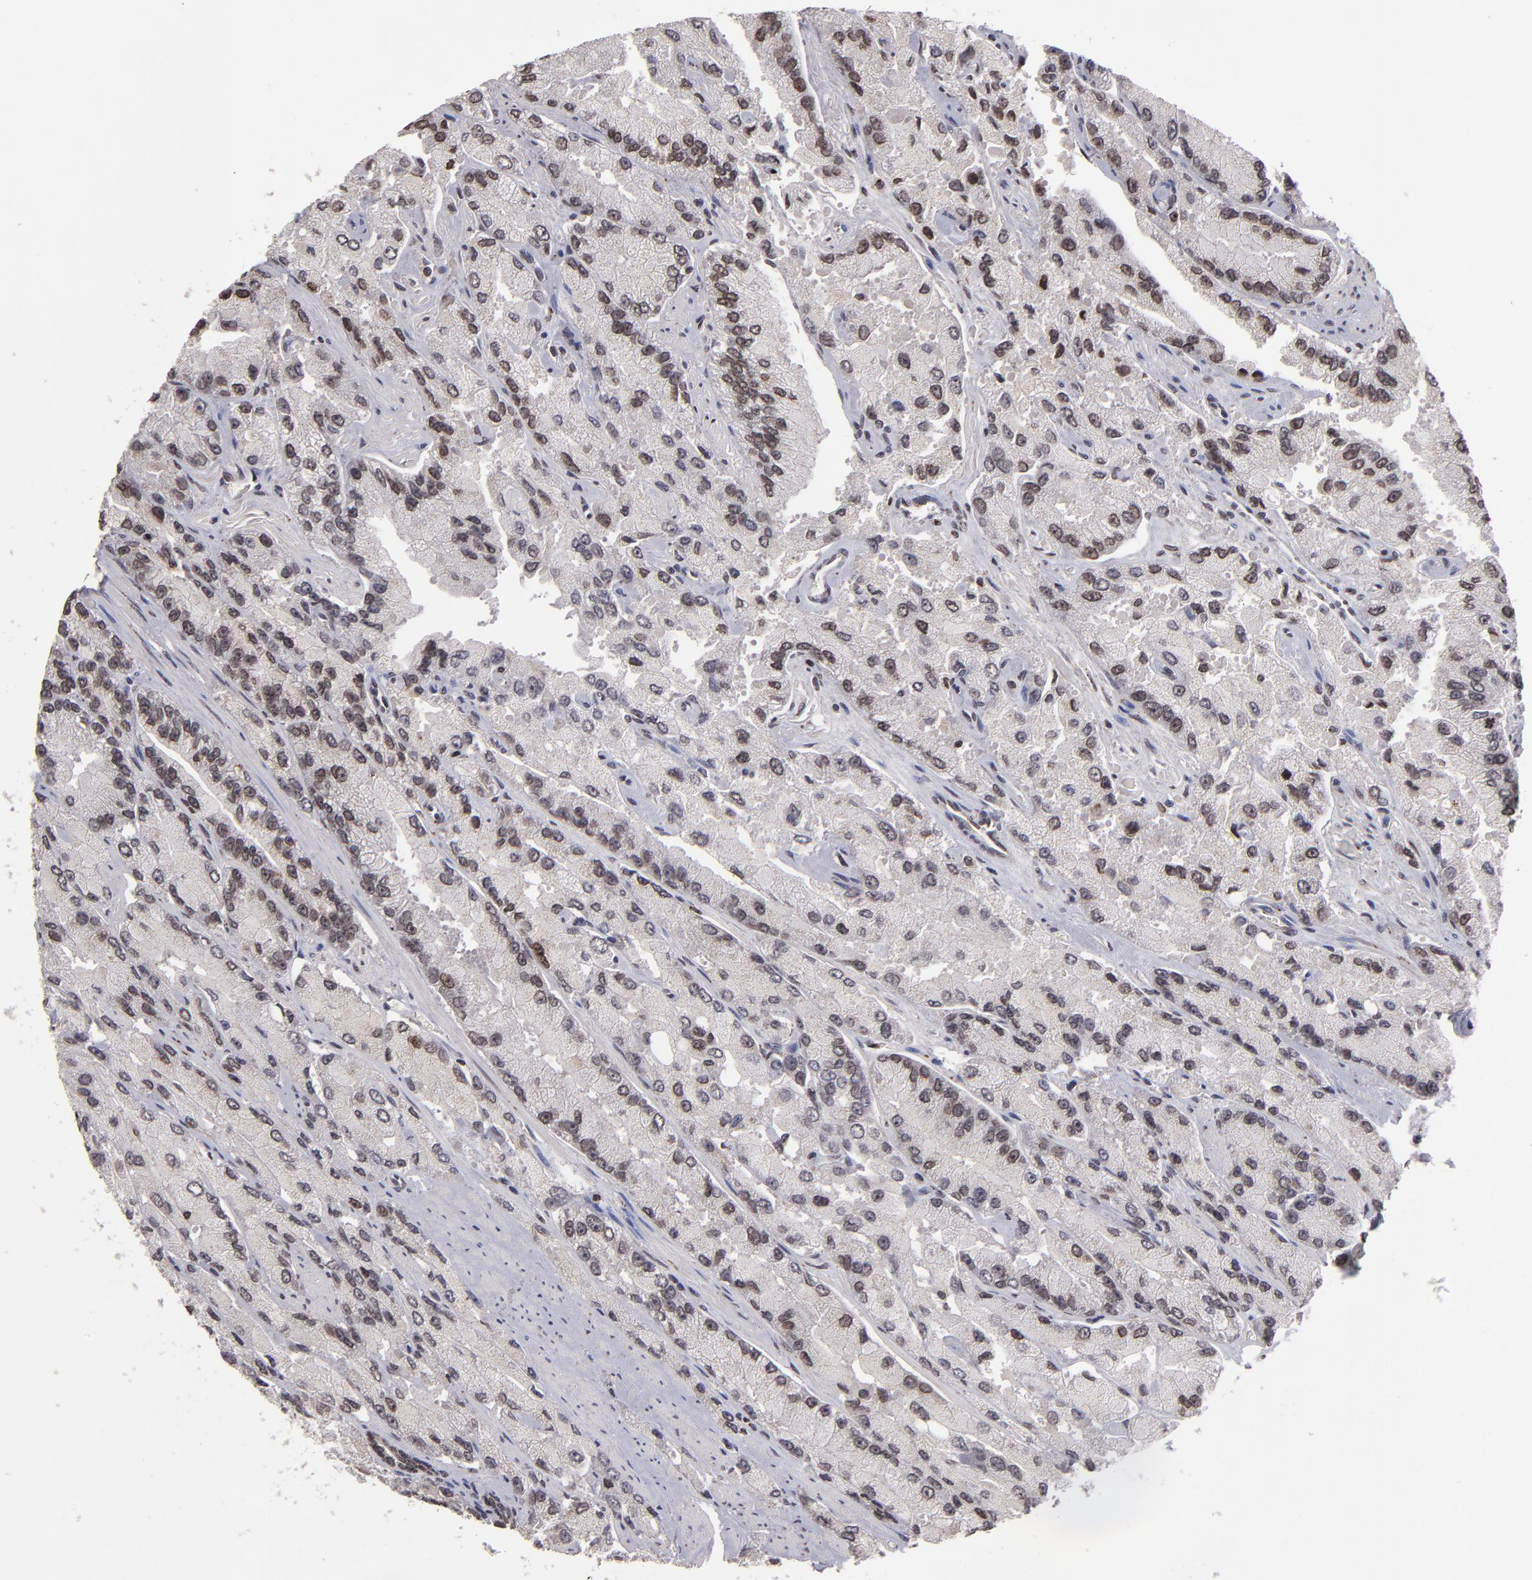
{"staining": {"intensity": "moderate", "quantity": ">75%", "location": "cytoplasmic/membranous,nuclear"}, "tissue": "prostate cancer", "cell_type": "Tumor cells", "image_type": "cancer", "snomed": [{"axis": "morphology", "description": "Adenocarcinoma, High grade"}, {"axis": "topography", "description": "Prostate"}], "caption": "Protein staining of adenocarcinoma (high-grade) (prostate) tissue exhibits moderate cytoplasmic/membranous and nuclear positivity in approximately >75% of tumor cells.", "gene": "CSDC2", "patient": {"sex": "male", "age": 58}}